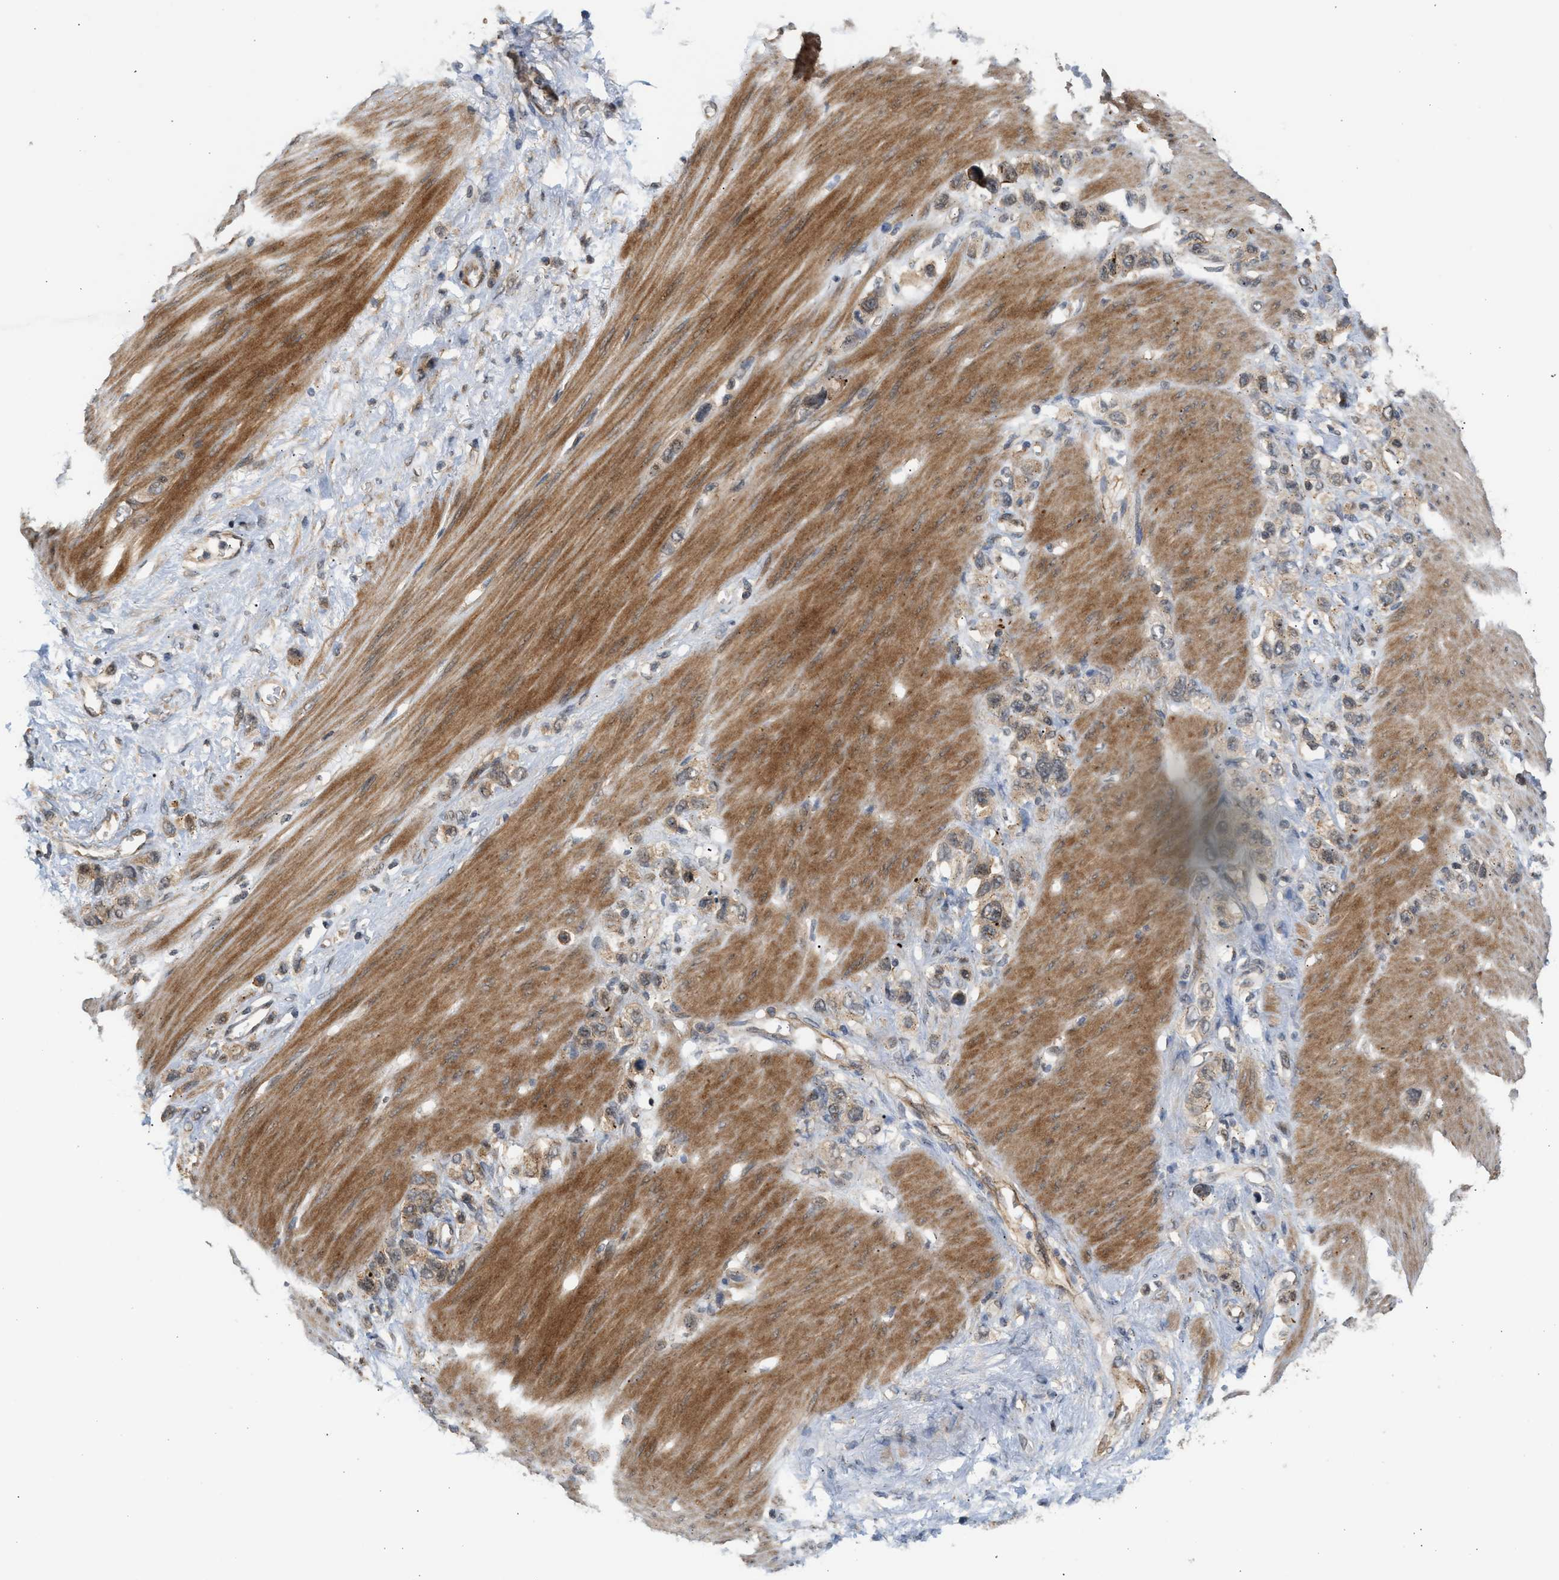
{"staining": {"intensity": "weak", "quantity": ">75%", "location": "cytoplasmic/membranous"}, "tissue": "stomach cancer", "cell_type": "Tumor cells", "image_type": "cancer", "snomed": [{"axis": "morphology", "description": "Adenocarcinoma, NOS"}, {"axis": "morphology", "description": "Adenocarcinoma, High grade"}, {"axis": "topography", "description": "Stomach, upper"}, {"axis": "topography", "description": "Stomach, lower"}], "caption": "DAB immunohistochemical staining of adenocarcinoma (stomach) shows weak cytoplasmic/membranous protein expression in about >75% of tumor cells. The protein of interest is stained brown, and the nuclei are stained in blue (DAB IHC with brightfield microscopy, high magnification).", "gene": "MAP2K5", "patient": {"sex": "female", "age": 65}}